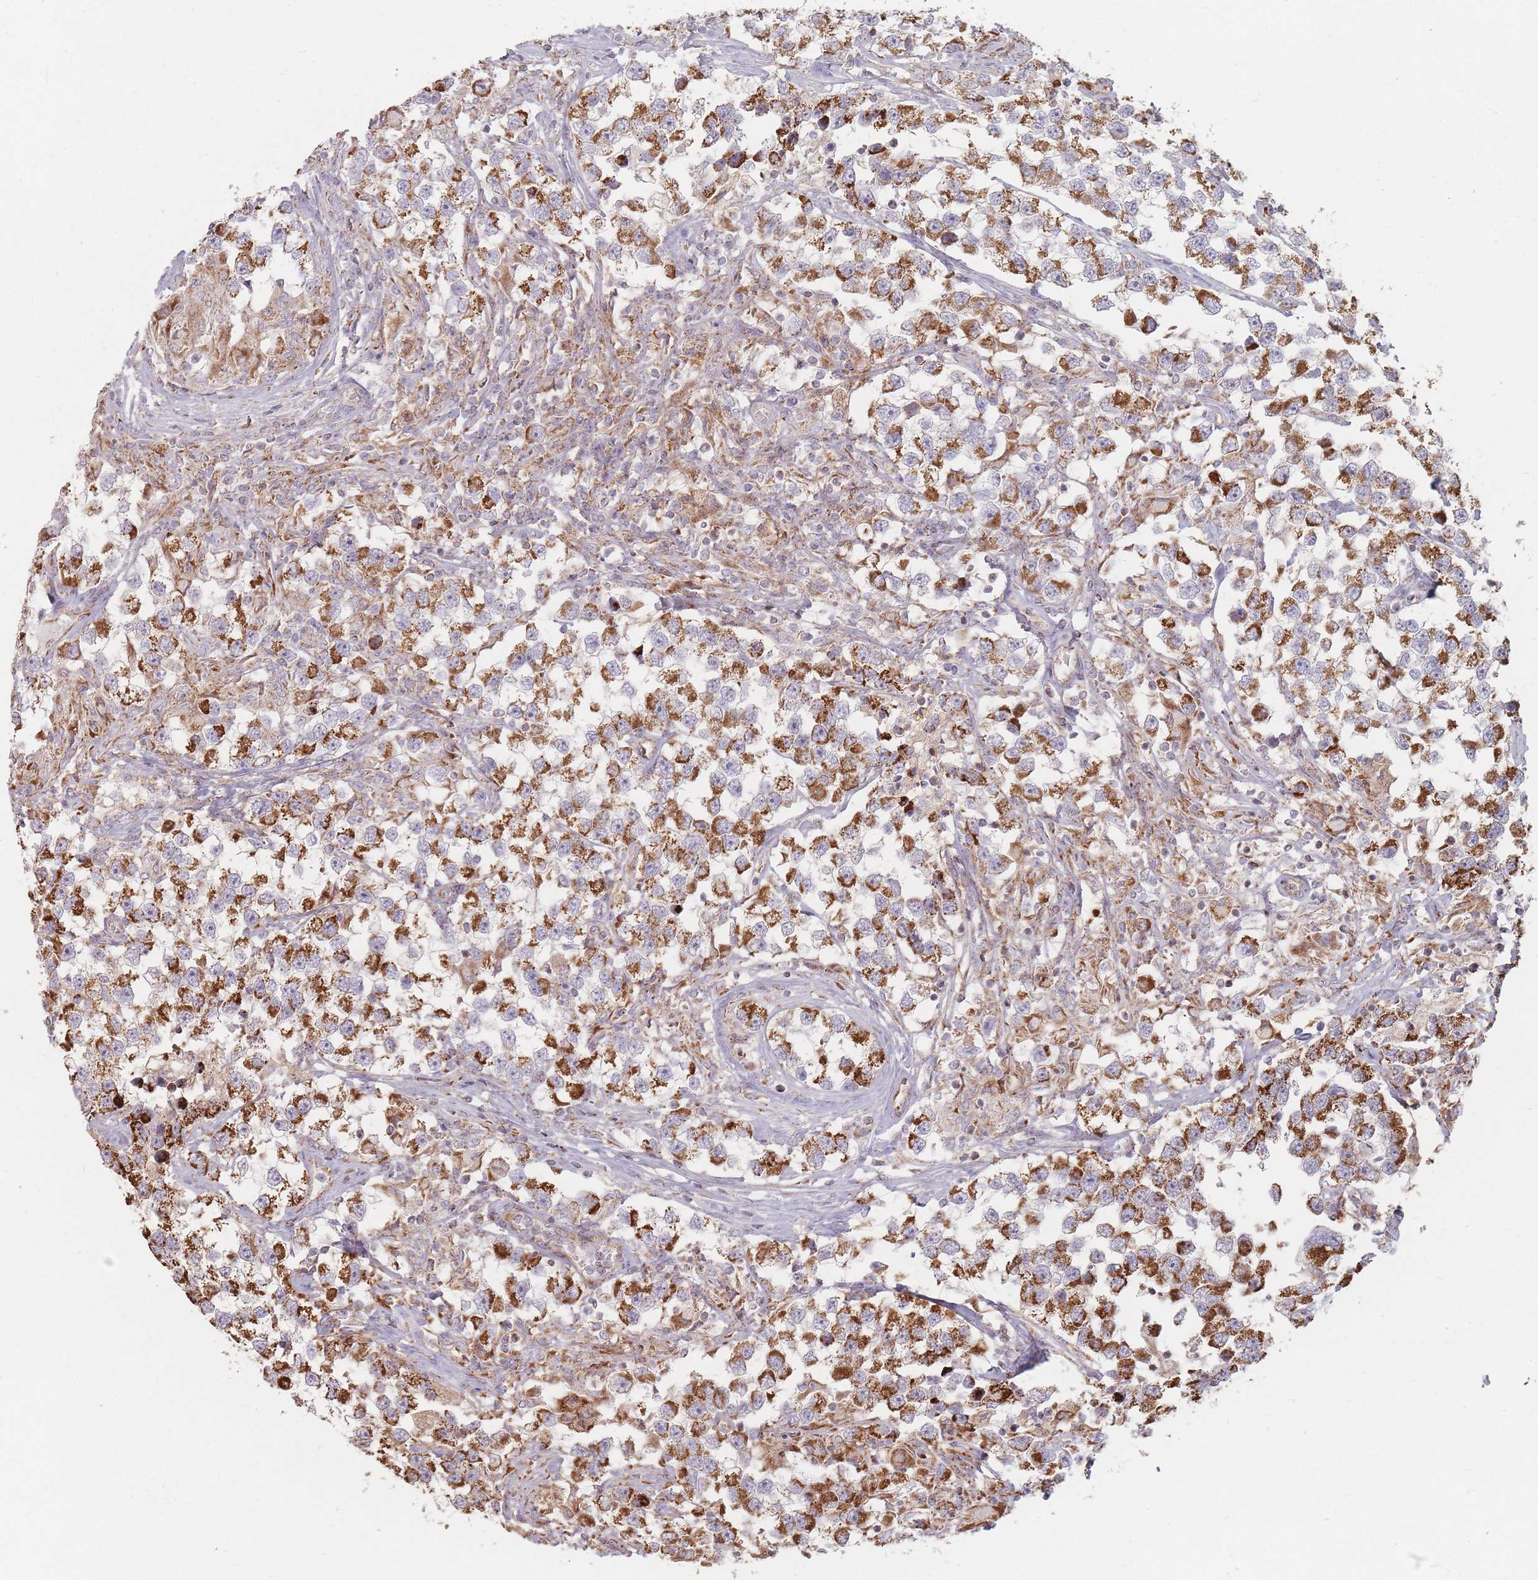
{"staining": {"intensity": "moderate", "quantity": ">75%", "location": "cytoplasmic/membranous"}, "tissue": "testis cancer", "cell_type": "Tumor cells", "image_type": "cancer", "snomed": [{"axis": "morphology", "description": "Seminoma, NOS"}, {"axis": "topography", "description": "Testis"}], "caption": "Immunohistochemistry (IHC) image of testis cancer (seminoma) stained for a protein (brown), which exhibits medium levels of moderate cytoplasmic/membranous expression in about >75% of tumor cells.", "gene": "ESRP2", "patient": {"sex": "male", "age": 46}}